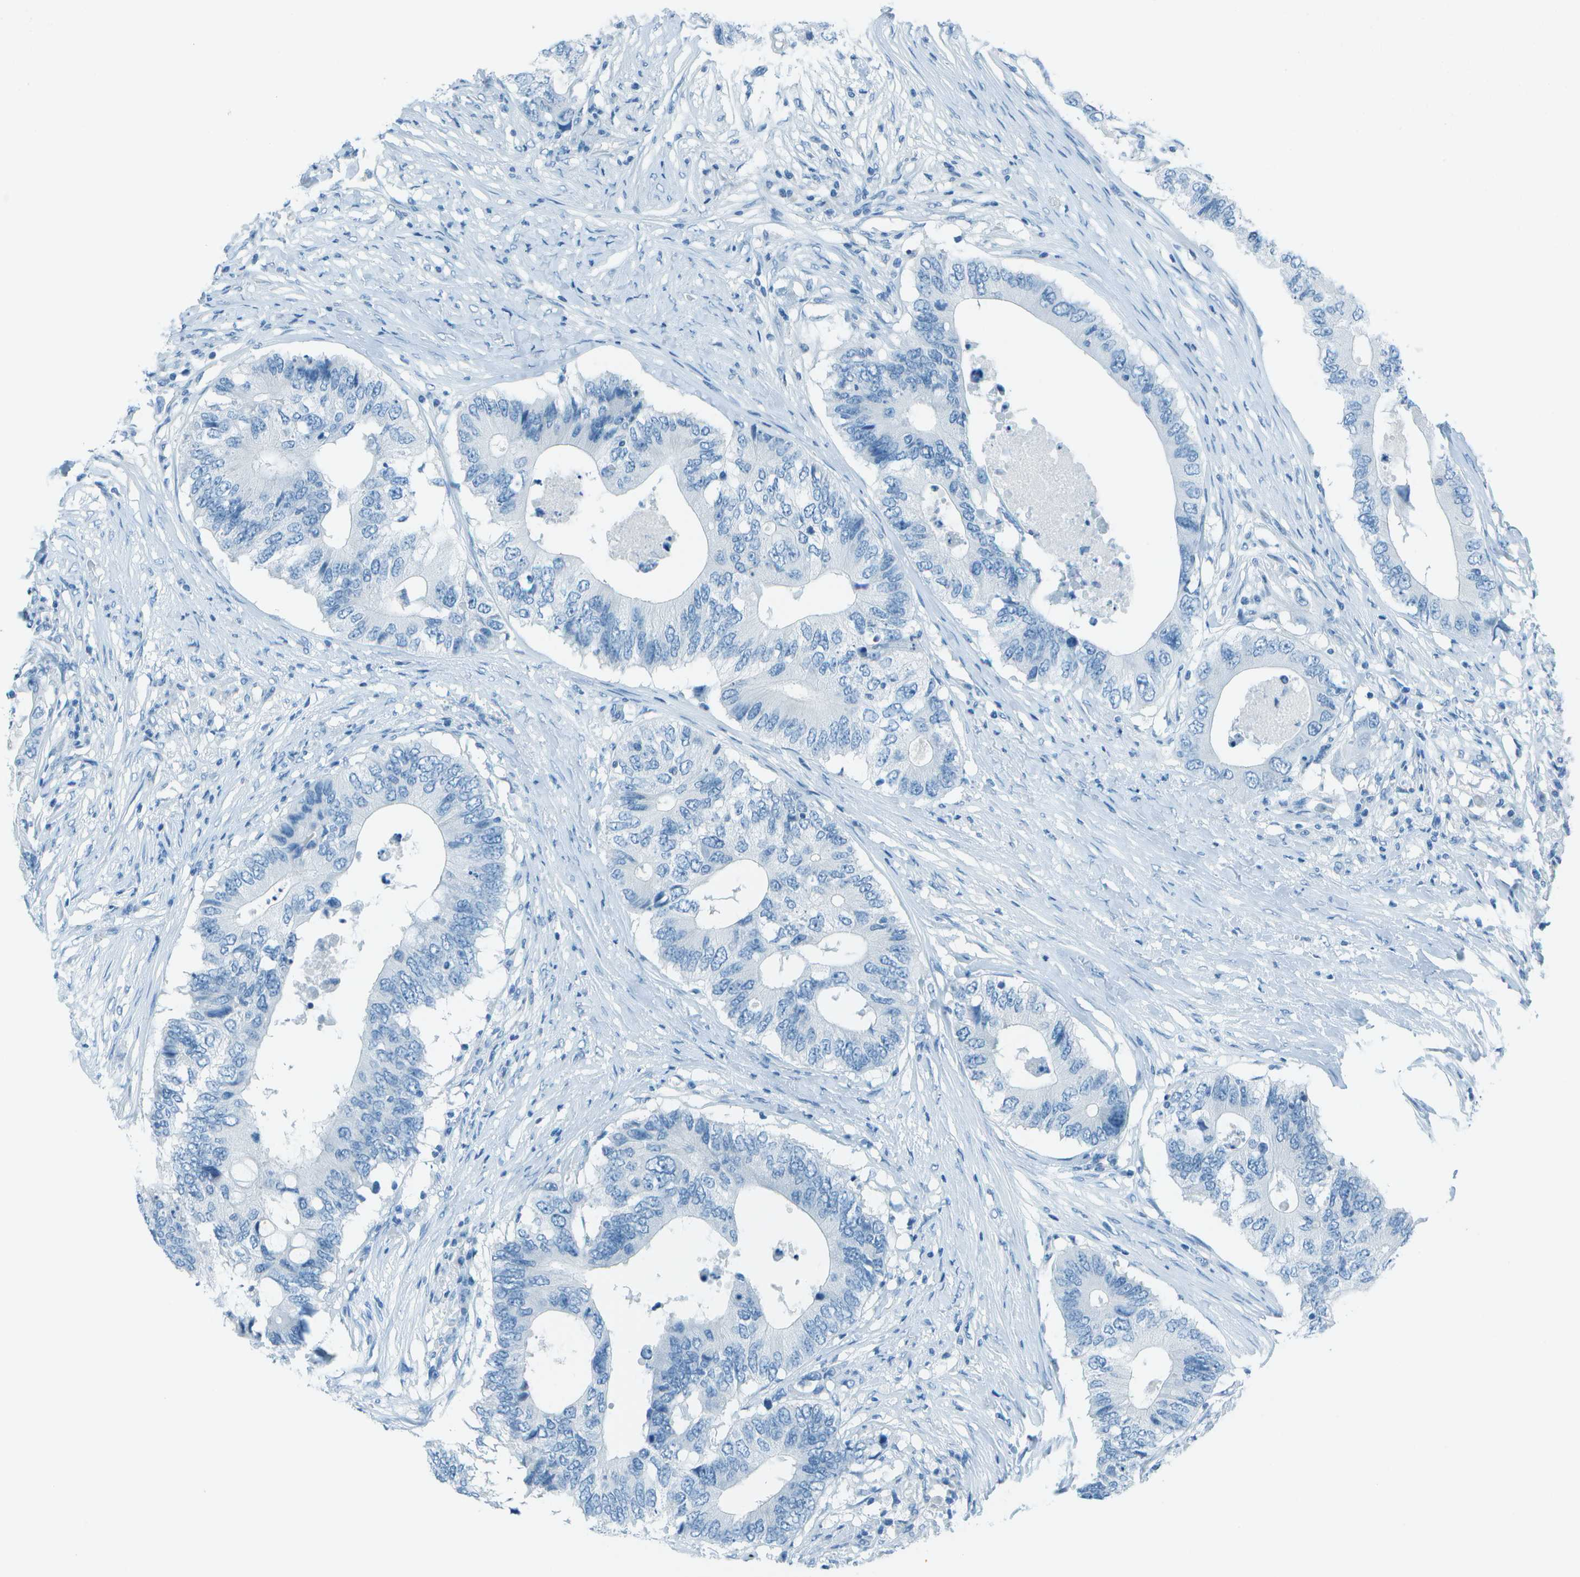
{"staining": {"intensity": "negative", "quantity": "none", "location": "none"}, "tissue": "colorectal cancer", "cell_type": "Tumor cells", "image_type": "cancer", "snomed": [{"axis": "morphology", "description": "Adenocarcinoma, NOS"}, {"axis": "topography", "description": "Colon"}], "caption": "IHC of human adenocarcinoma (colorectal) shows no expression in tumor cells. Nuclei are stained in blue.", "gene": "FGF1", "patient": {"sex": "male", "age": 71}}